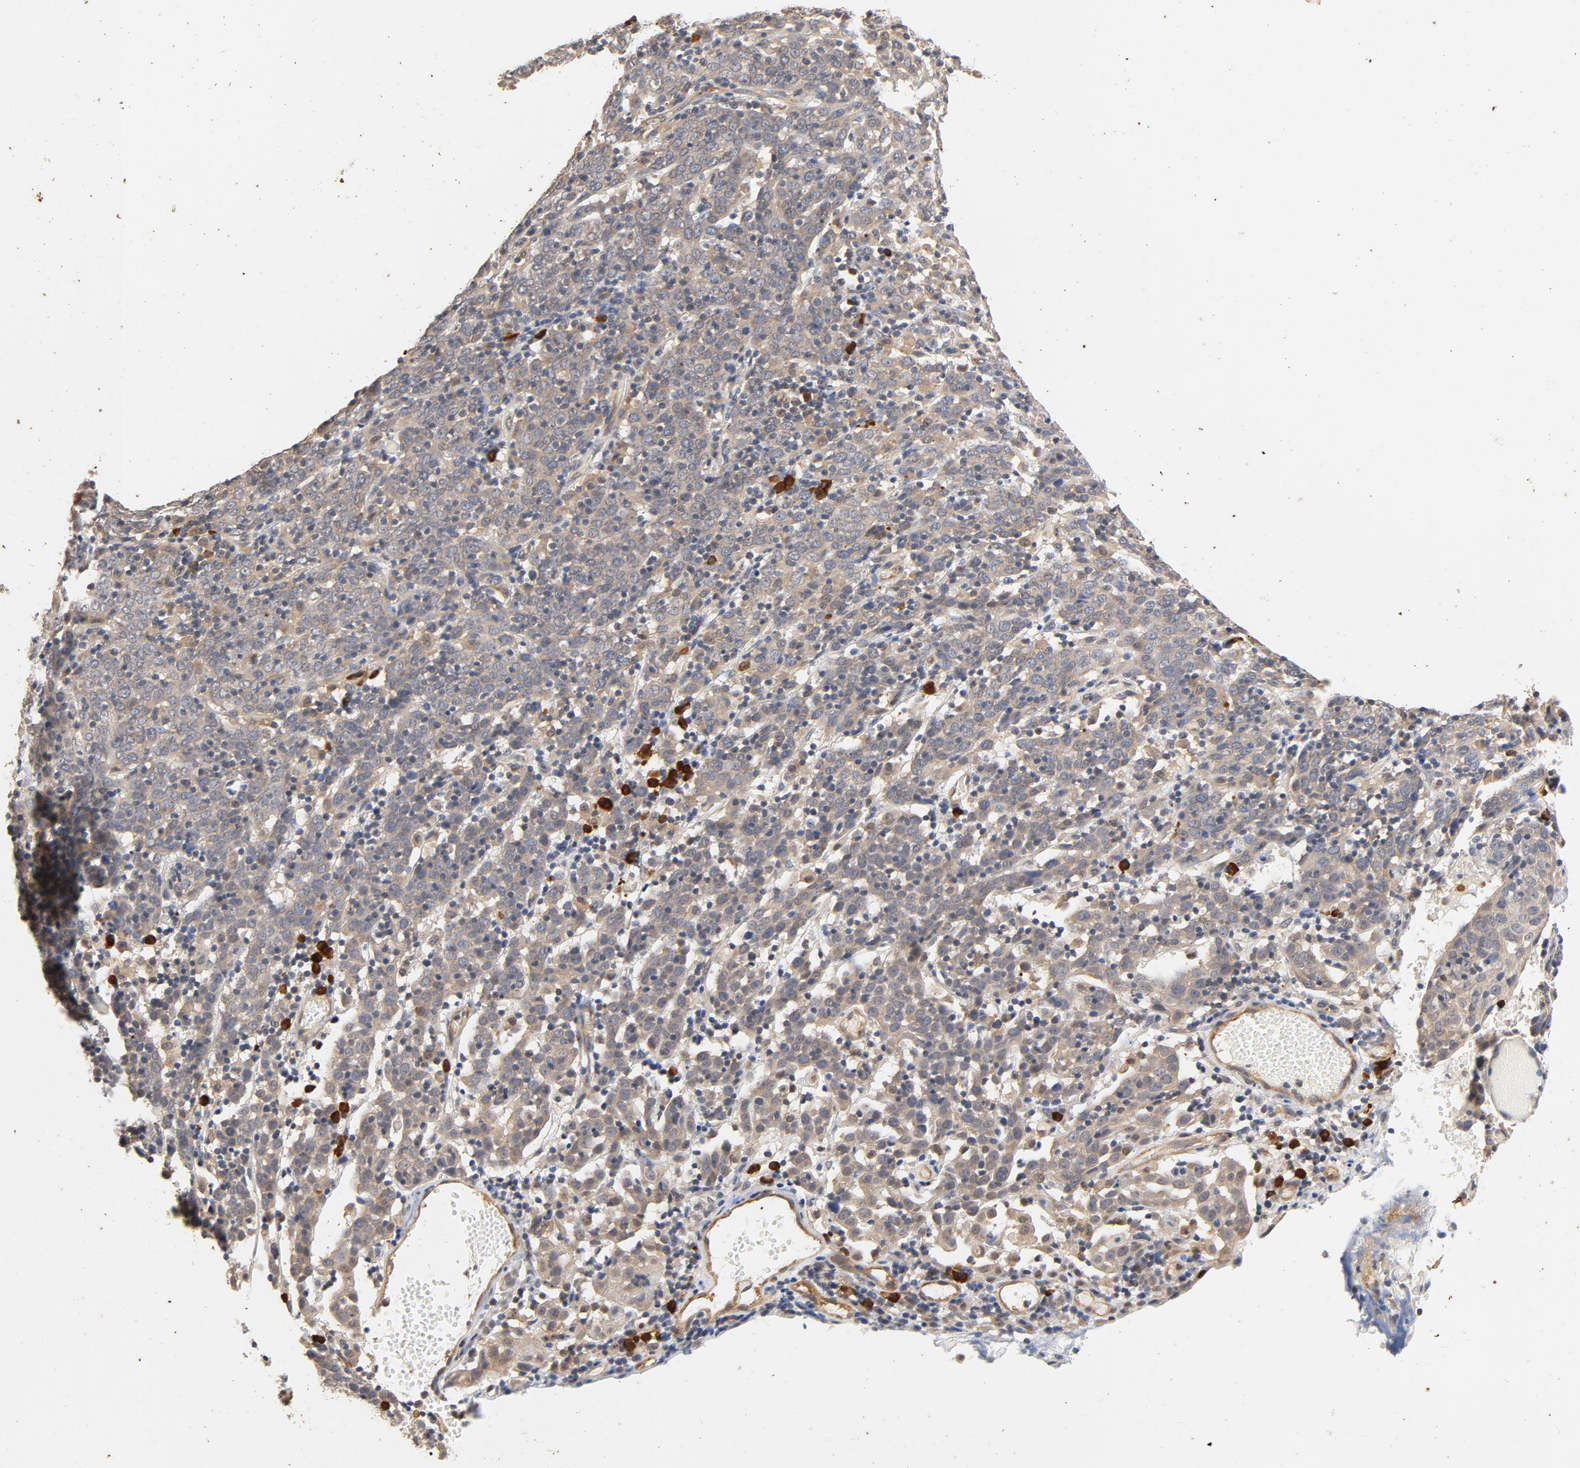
{"staining": {"intensity": "weak", "quantity": ">75%", "location": "cytoplasmic/membranous"}, "tissue": "cervical cancer", "cell_type": "Tumor cells", "image_type": "cancer", "snomed": [{"axis": "morphology", "description": "Normal tissue, NOS"}, {"axis": "morphology", "description": "Squamous cell carcinoma, NOS"}, {"axis": "topography", "description": "Cervix"}], "caption": "Immunohistochemistry (IHC) (DAB (3,3'-diaminobenzidine)) staining of cervical cancer reveals weak cytoplasmic/membranous protein expression in about >75% of tumor cells.", "gene": "UBE2J1", "patient": {"sex": "female", "age": 67}}